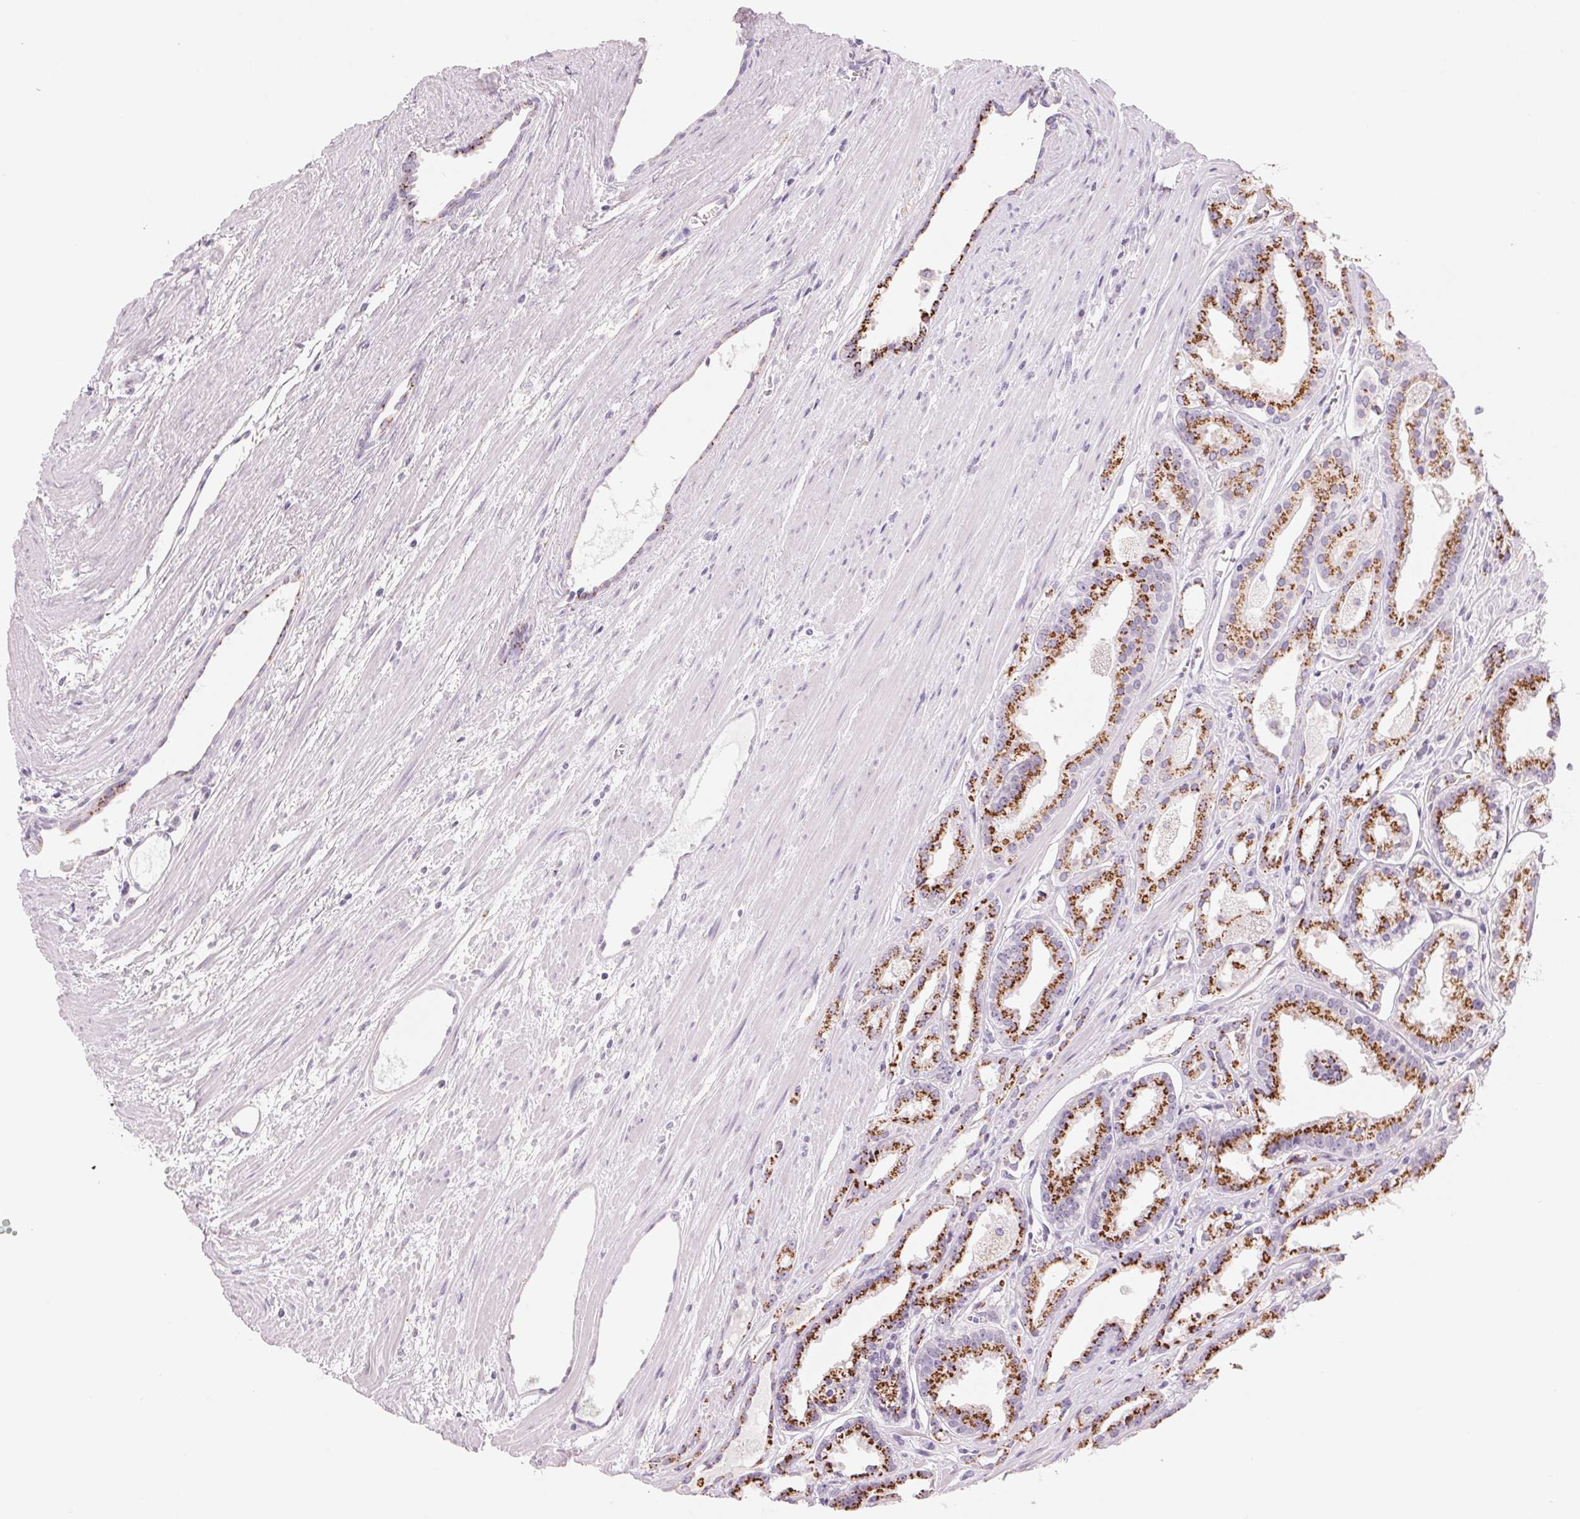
{"staining": {"intensity": "strong", "quantity": ">75%", "location": "cytoplasmic/membranous"}, "tissue": "prostate cancer", "cell_type": "Tumor cells", "image_type": "cancer", "snomed": [{"axis": "morphology", "description": "Adenocarcinoma, High grade"}, {"axis": "topography", "description": "Prostate"}], "caption": "Tumor cells display high levels of strong cytoplasmic/membranous expression in approximately >75% of cells in prostate cancer (adenocarcinoma (high-grade)).", "gene": "GALNT7", "patient": {"sex": "male", "age": 68}}